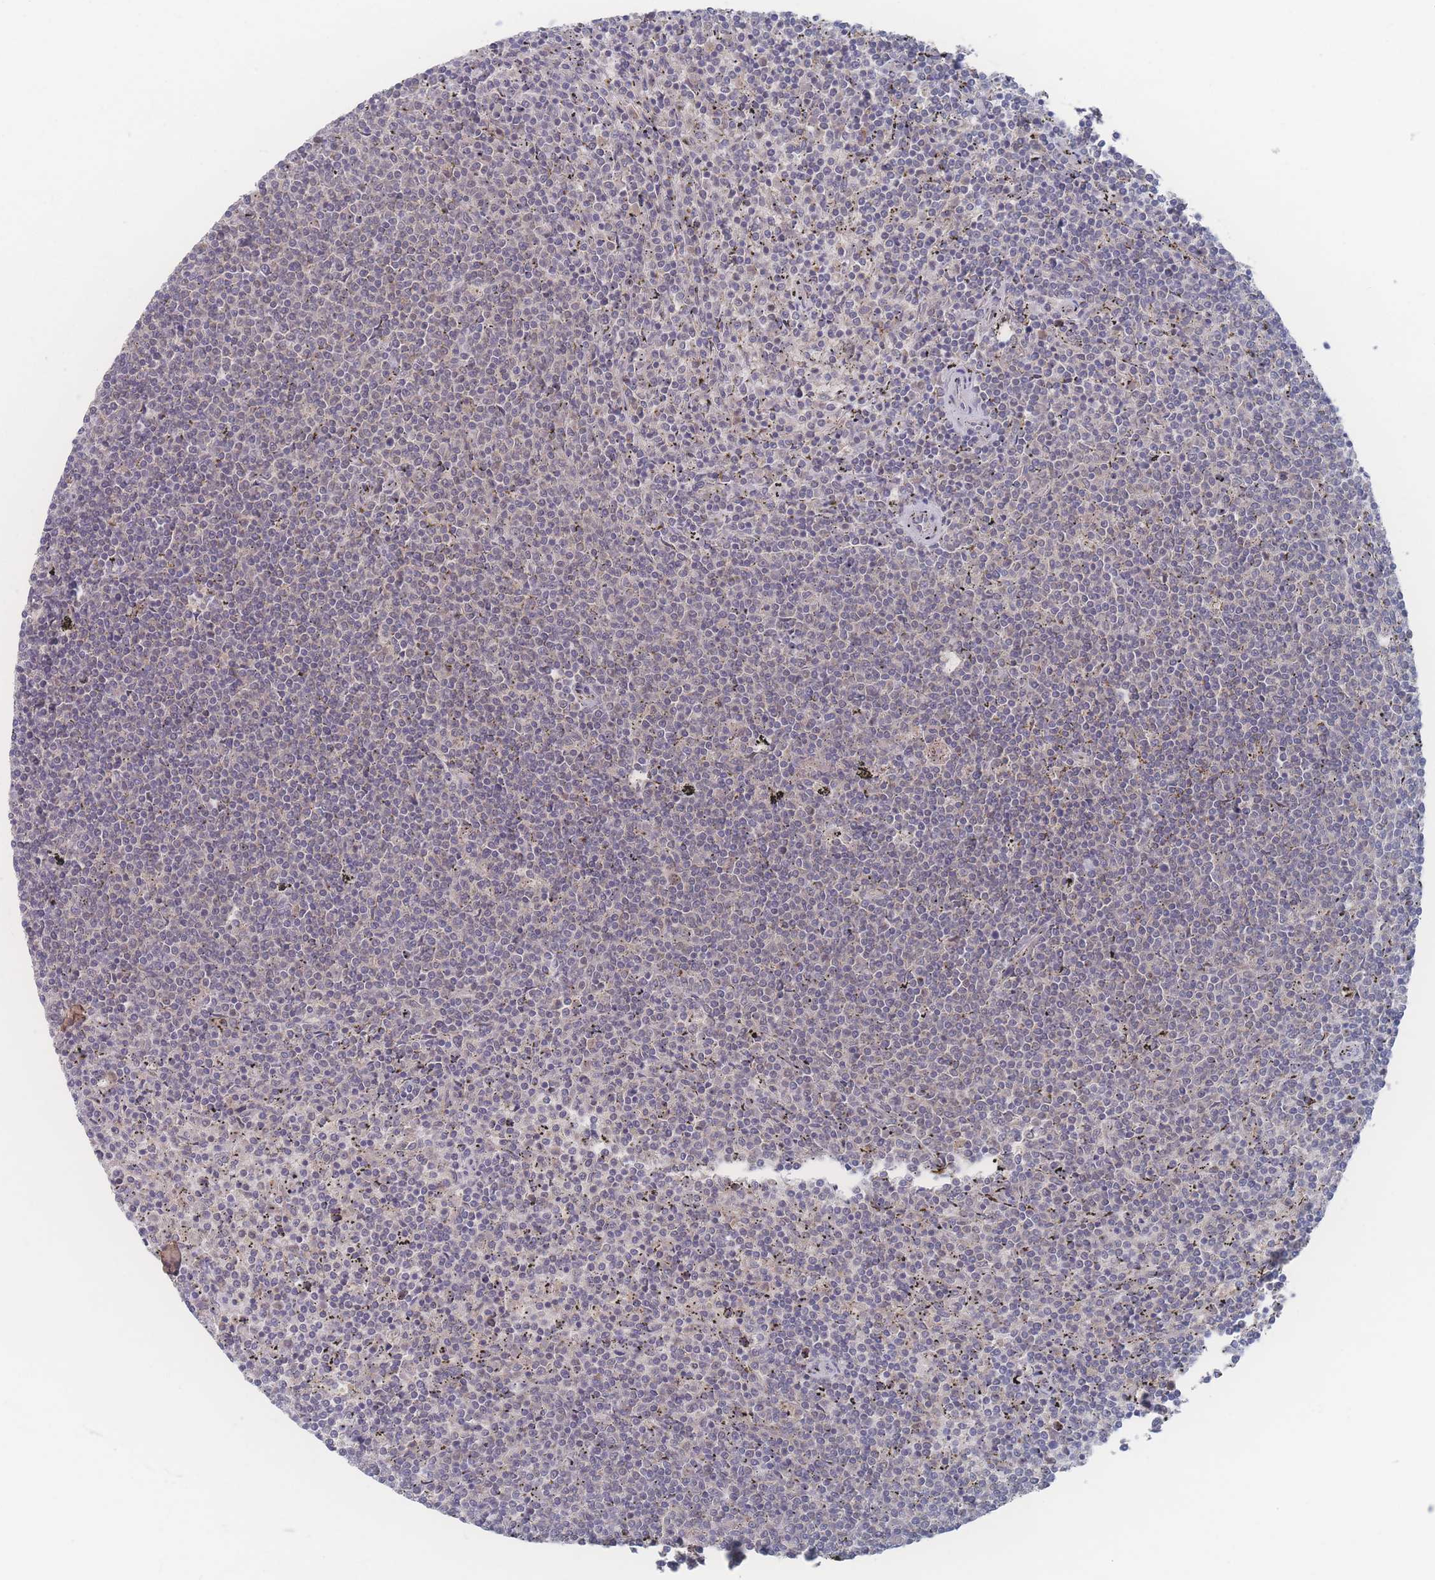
{"staining": {"intensity": "negative", "quantity": "none", "location": "none"}, "tissue": "lymphoma", "cell_type": "Tumor cells", "image_type": "cancer", "snomed": [{"axis": "morphology", "description": "Malignant lymphoma, non-Hodgkin's type, Low grade"}, {"axis": "topography", "description": "Spleen"}], "caption": "Lymphoma stained for a protein using IHC displays no staining tumor cells.", "gene": "NBEAL1", "patient": {"sex": "female", "age": 50}}